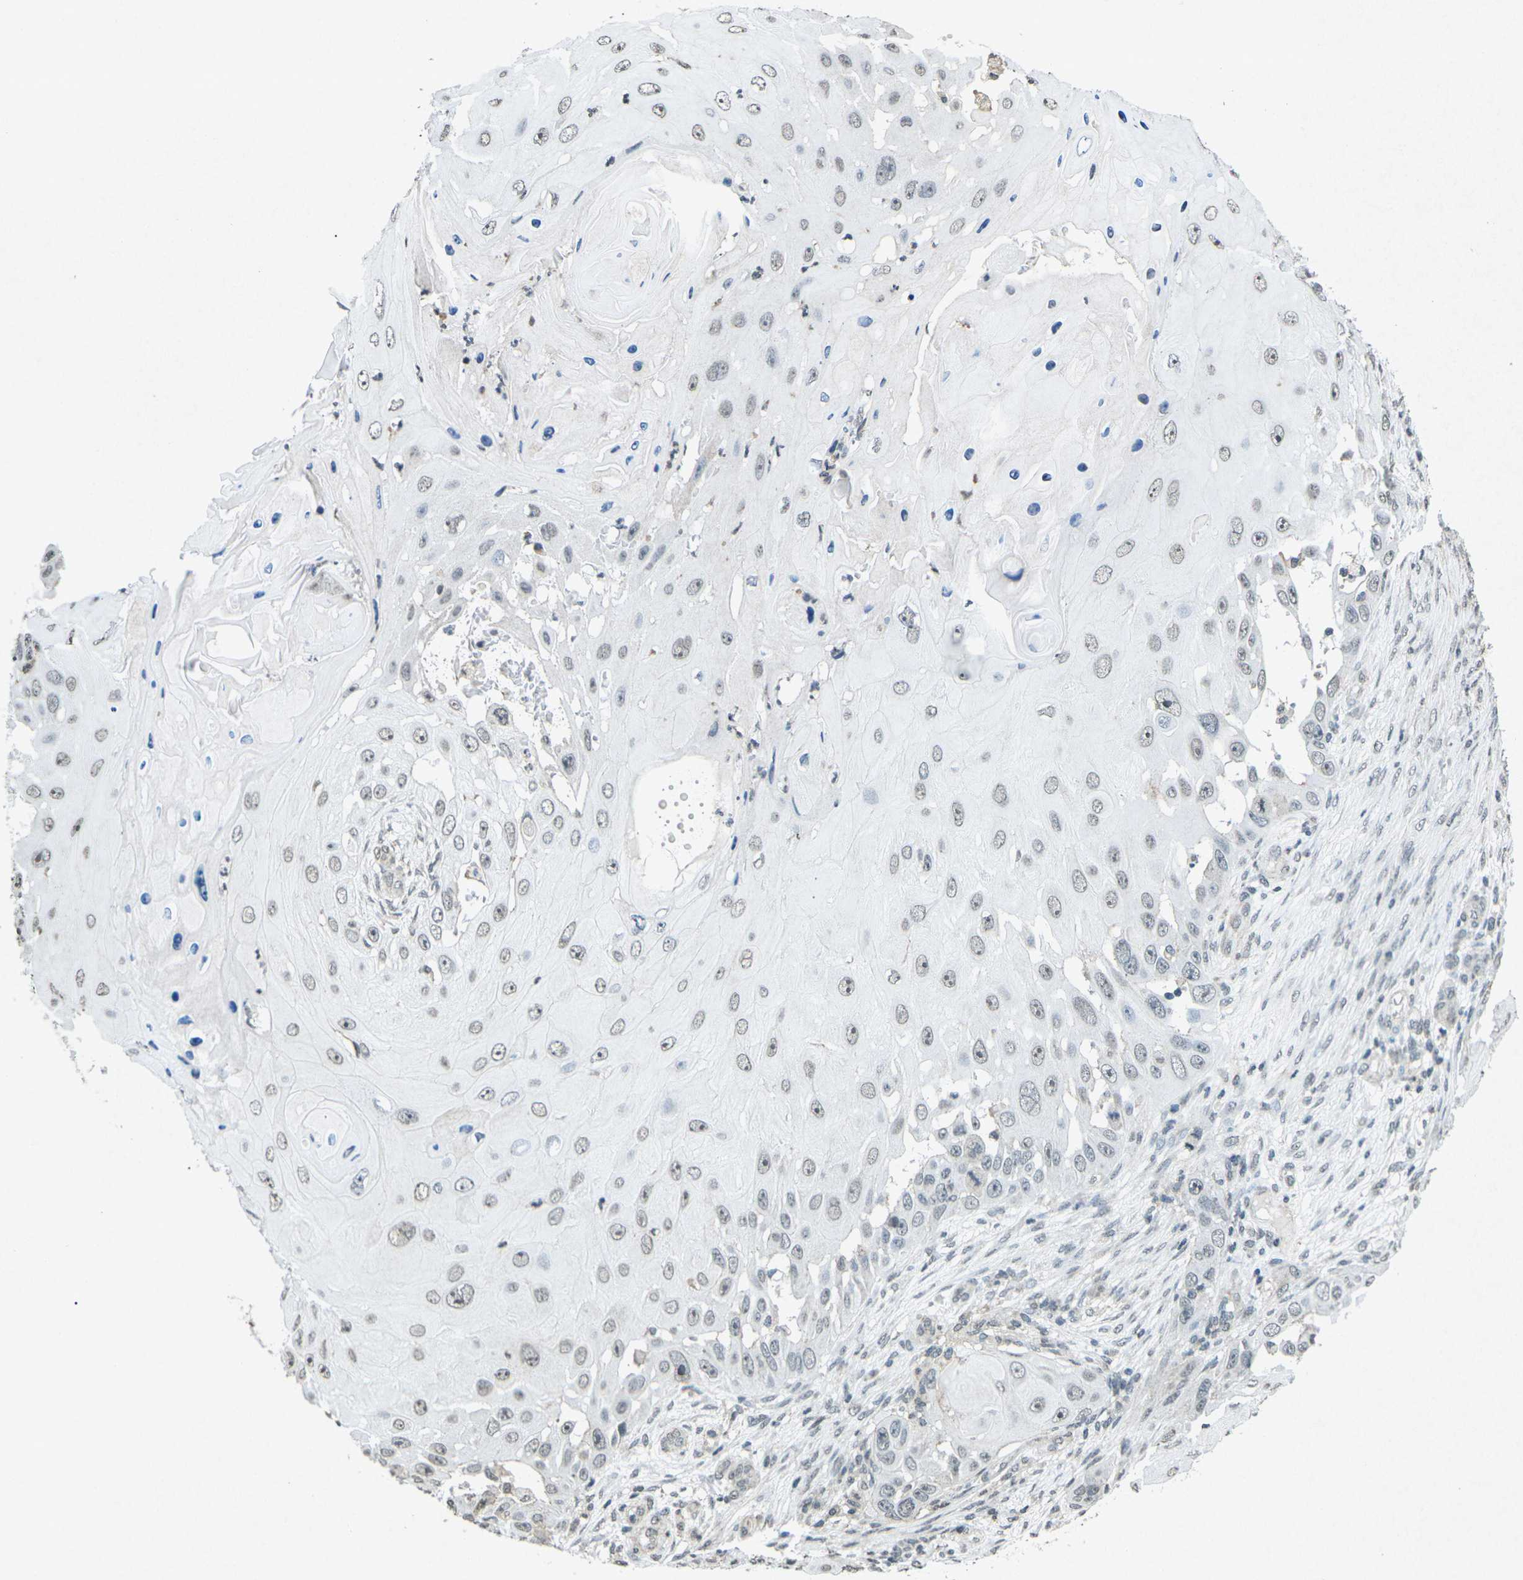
{"staining": {"intensity": "weak", "quantity": ">75%", "location": "nuclear"}, "tissue": "skin cancer", "cell_type": "Tumor cells", "image_type": "cancer", "snomed": [{"axis": "morphology", "description": "Squamous cell carcinoma, NOS"}, {"axis": "topography", "description": "Skin"}], "caption": "This histopathology image shows skin squamous cell carcinoma stained with immunohistochemistry to label a protein in brown. The nuclear of tumor cells show weak positivity for the protein. Nuclei are counter-stained blue.", "gene": "TFR2", "patient": {"sex": "female", "age": 44}}